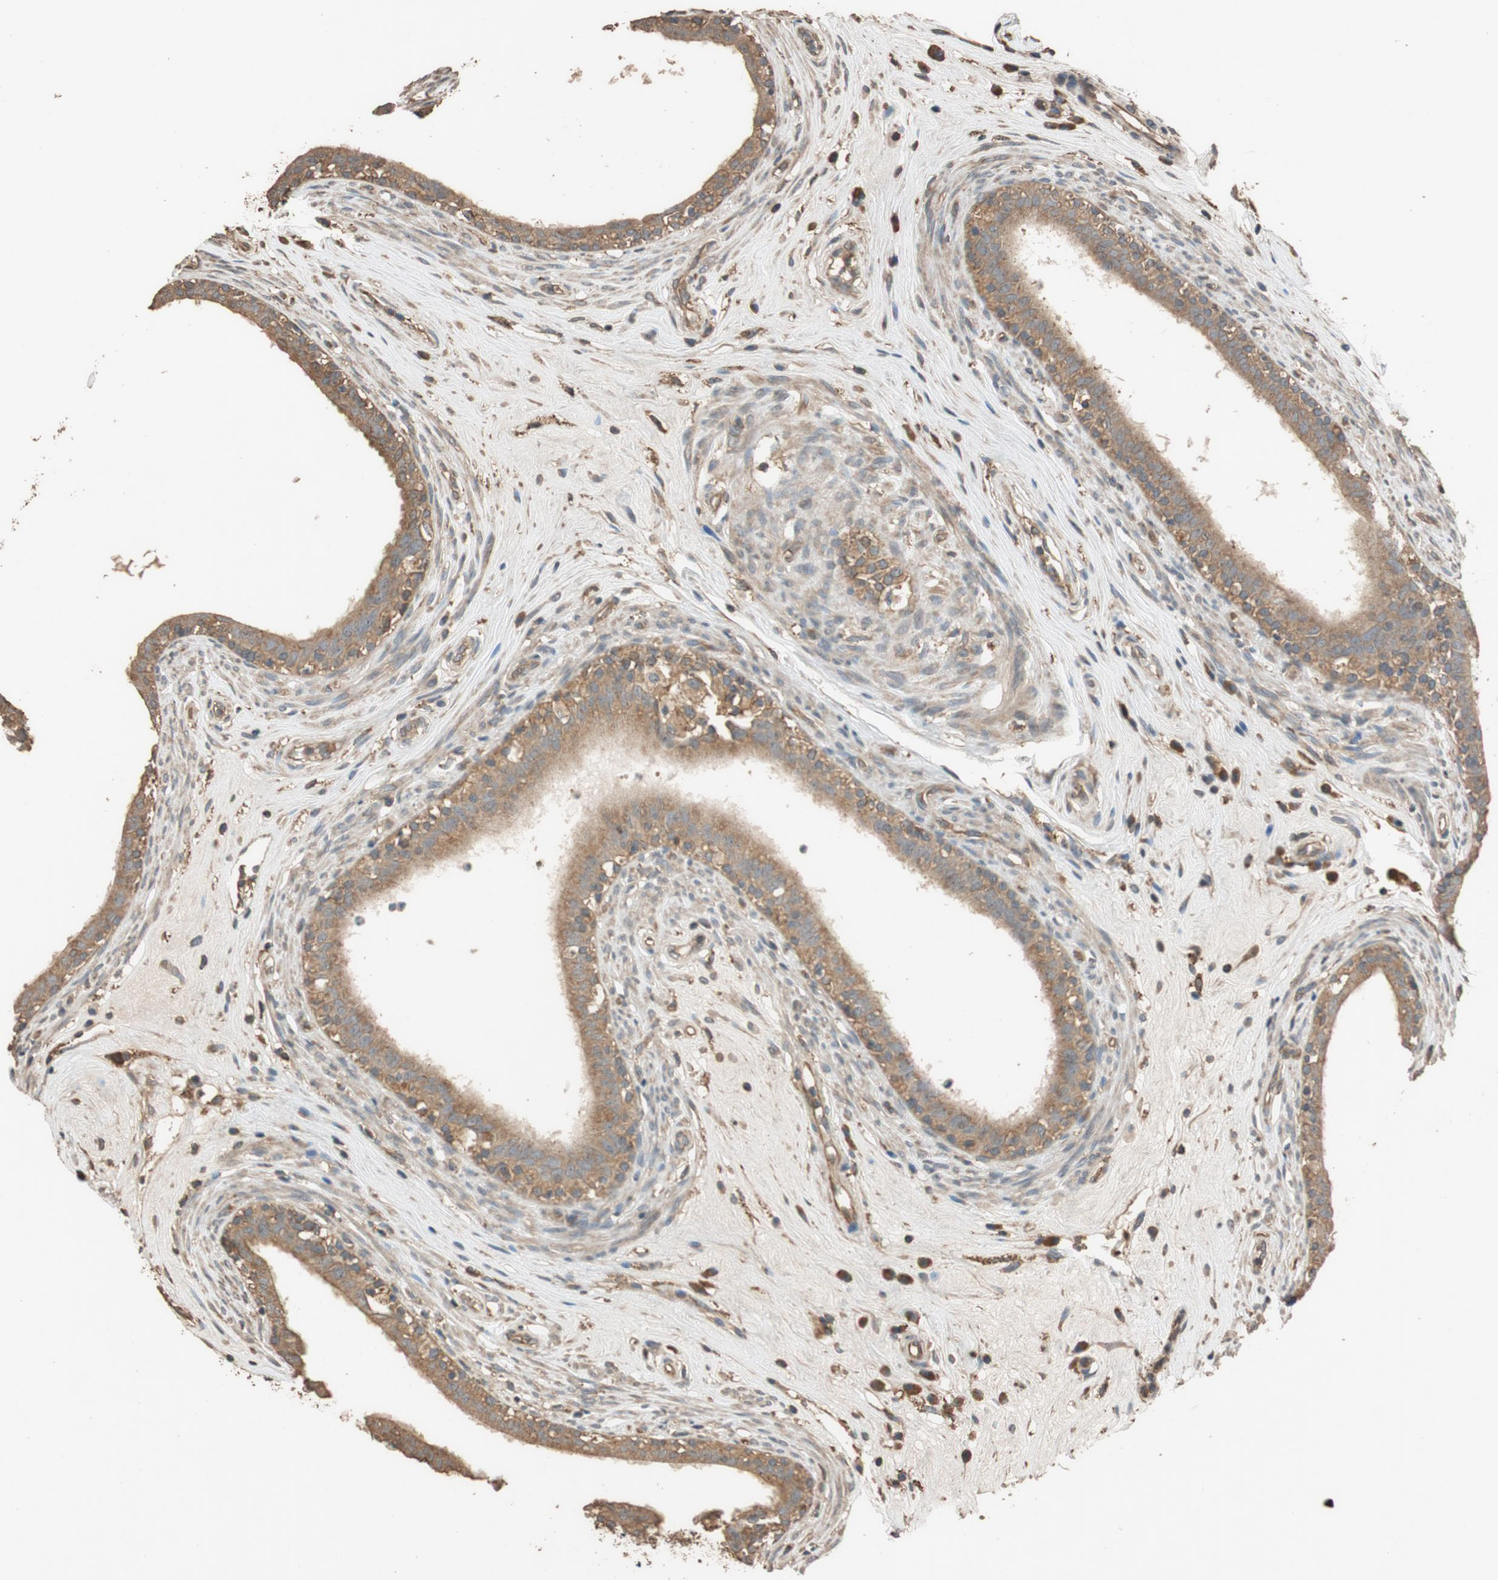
{"staining": {"intensity": "moderate", "quantity": ">75%", "location": "cytoplasmic/membranous"}, "tissue": "epididymis", "cell_type": "Glandular cells", "image_type": "normal", "snomed": [{"axis": "morphology", "description": "Normal tissue, NOS"}, {"axis": "morphology", "description": "Inflammation, NOS"}, {"axis": "topography", "description": "Epididymis"}], "caption": "A photomicrograph showing moderate cytoplasmic/membranous staining in about >75% of glandular cells in benign epididymis, as visualized by brown immunohistochemical staining.", "gene": "MST1R", "patient": {"sex": "male", "age": 84}}